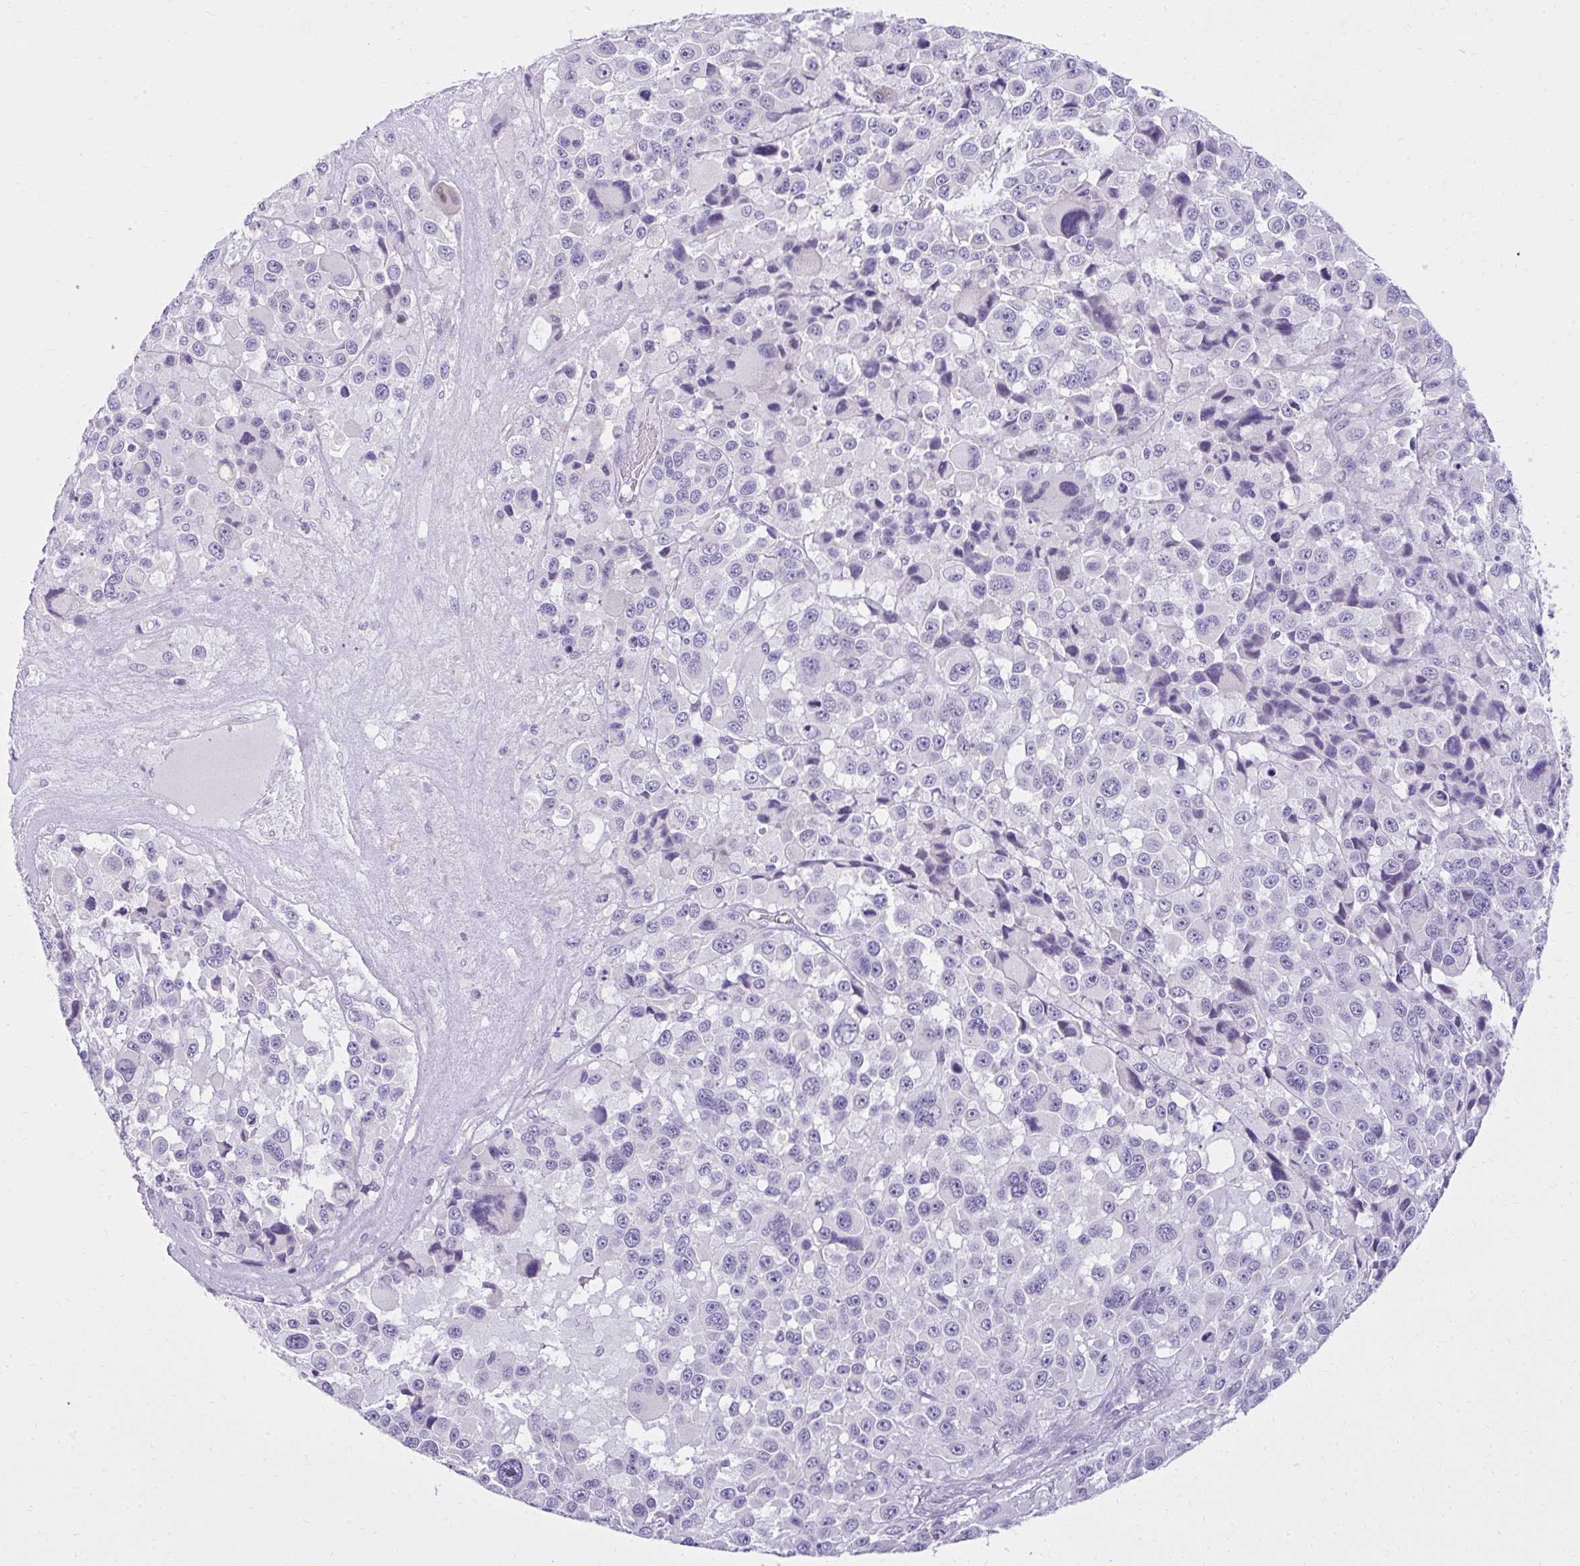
{"staining": {"intensity": "negative", "quantity": "none", "location": "none"}, "tissue": "melanoma", "cell_type": "Tumor cells", "image_type": "cancer", "snomed": [{"axis": "morphology", "description": "Malignant melanoma, Metastatic site"}, {"axis": "topography", "description": "Lymph node"}], "caption": "This is an immunohistochemistry image of human malignant melanoma (metastatic site). There is no expression in tumor cells.", "gene": "PRAP1", "patient": {"sex": "female", "age": 65}}